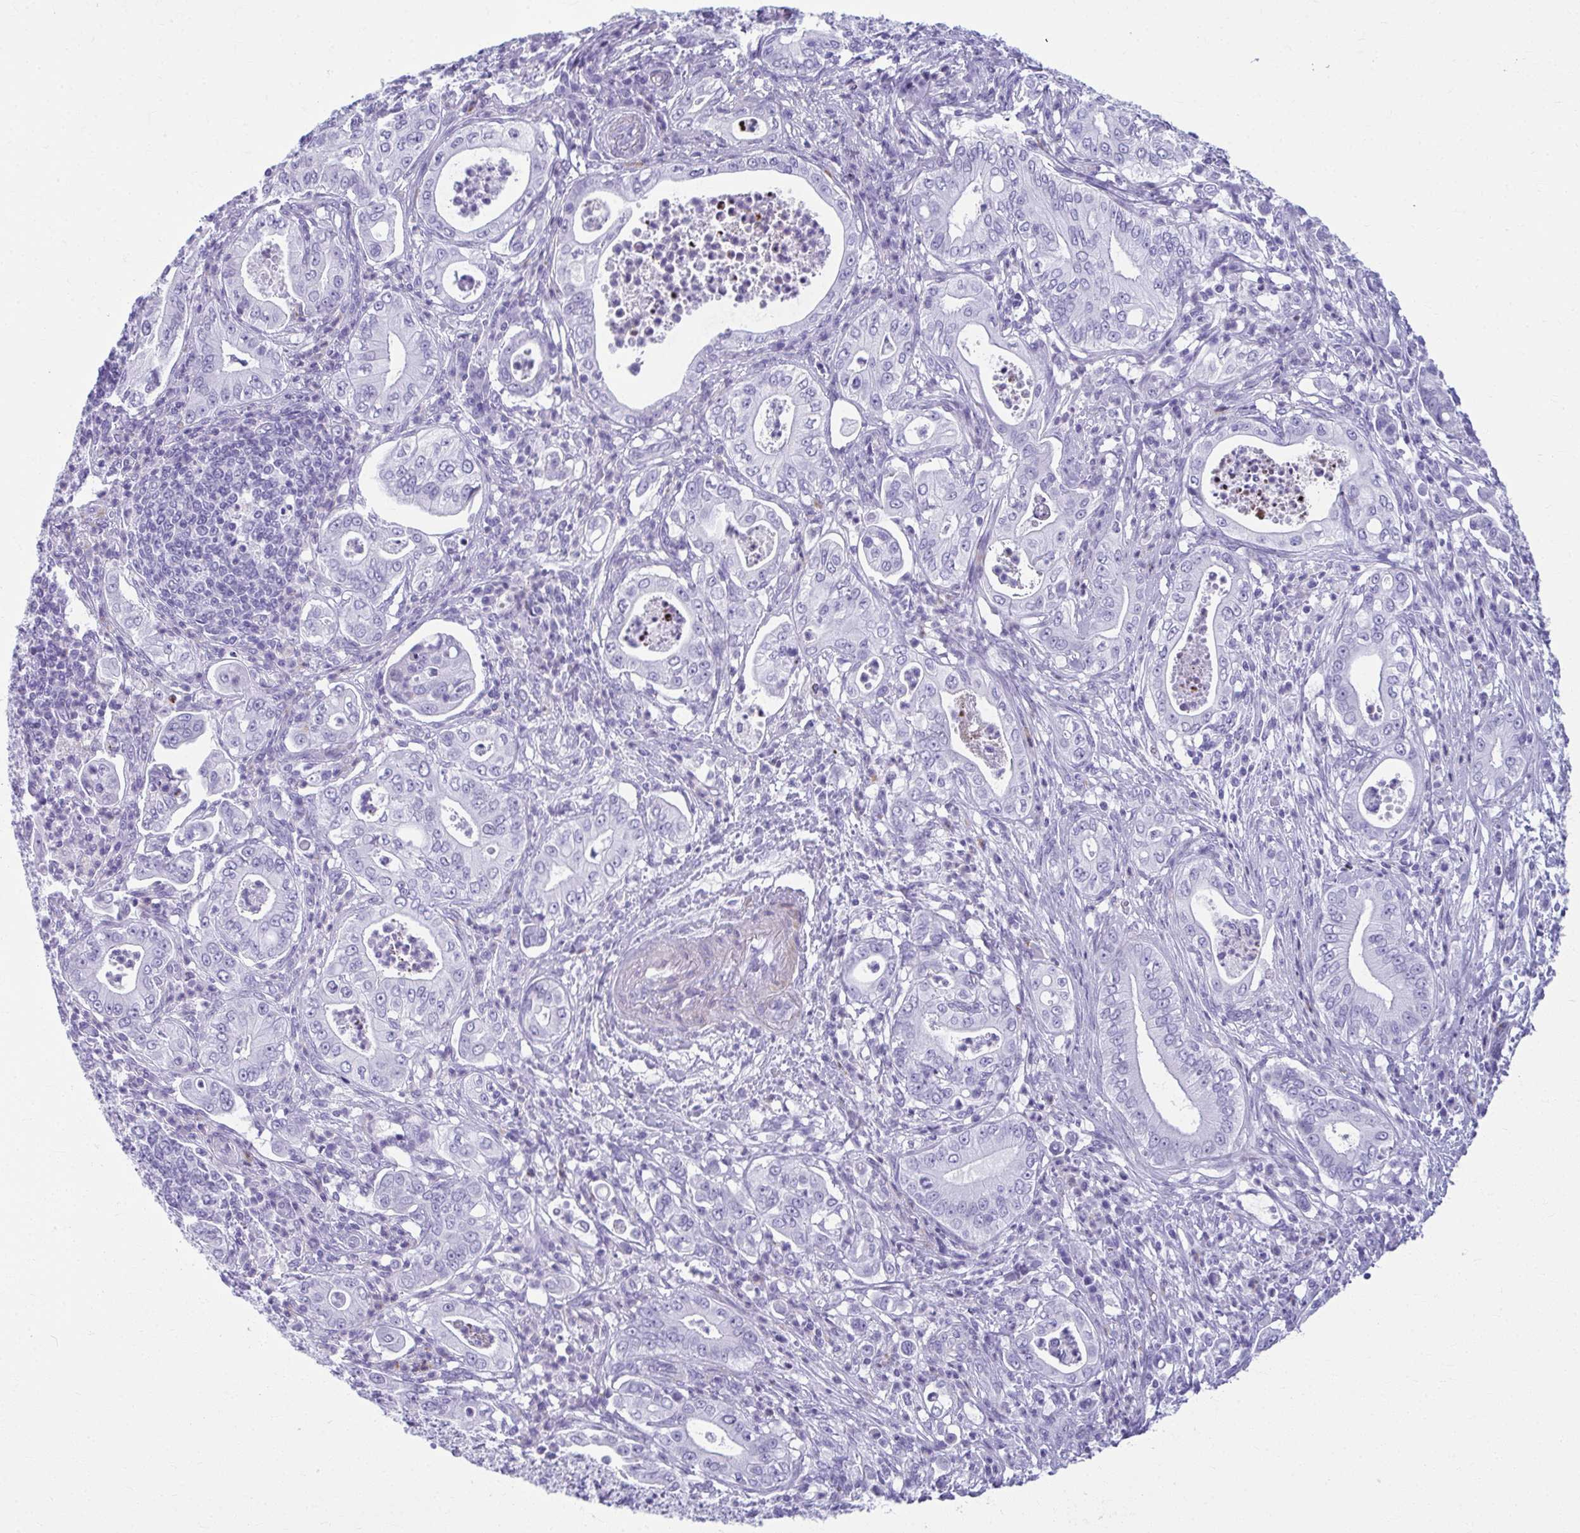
{"staining": {"intensity": "negative", "quantity": "none", "location": "none"}, "tissue": "pancreatic cancer", "cell_type": "Tumor cells", "image_type": "cancer", "snomed": [{"axis": "morphology", "description": "Adenocarcinoma, NOS"}, {"axis": "topography", "description": "Pancreas"}], "caption": "DAB immunohistochemical staining of human pancreatic adenocarcinoma shows no significant positivity in tumor cells.", "gene": "TCEAL3", "patient": {"sex": "male", "age": 71}}